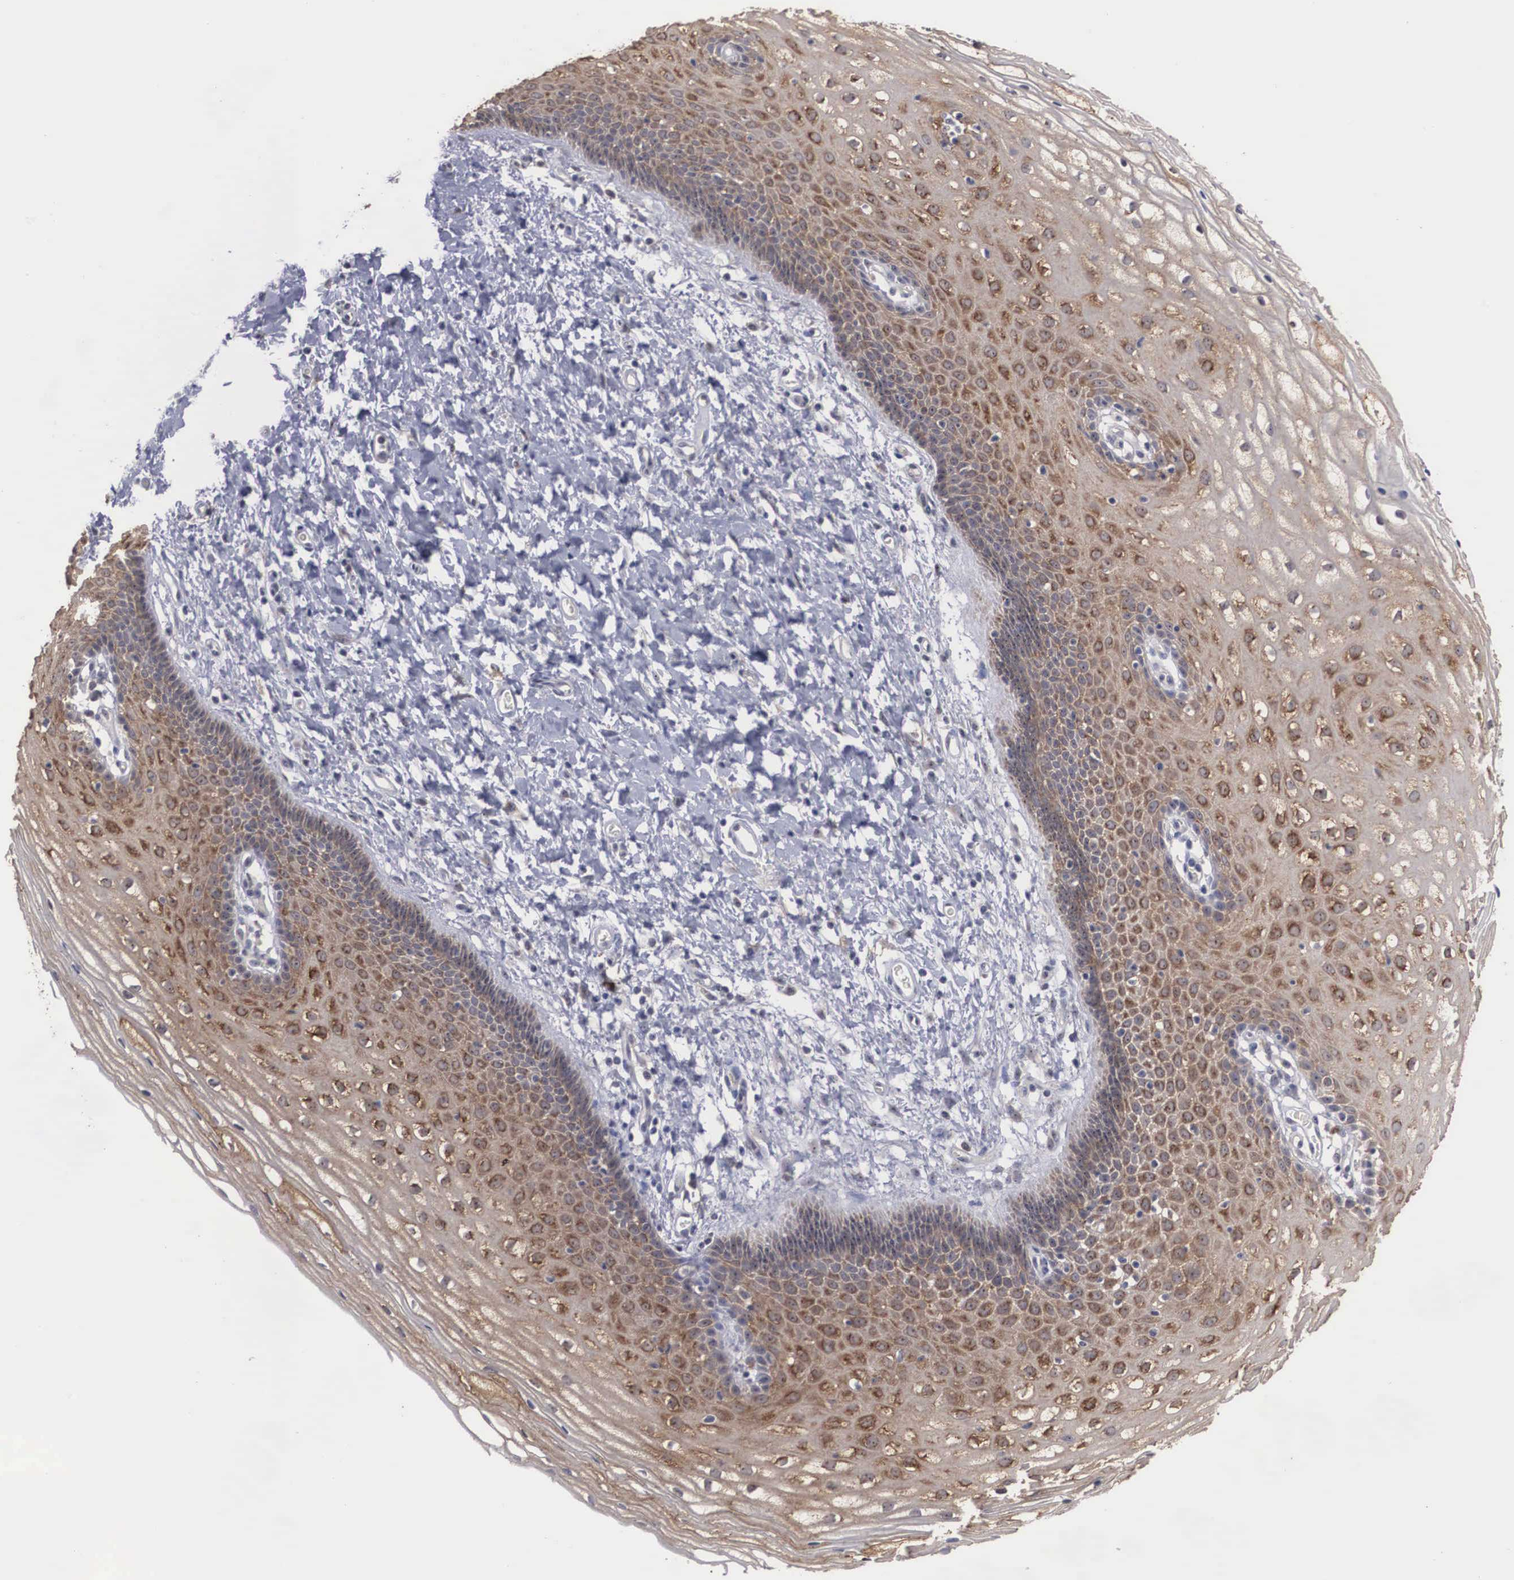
{"staining": {"intensity": "negative", "quantity": "none", "location": "none"}, "tissue": "cervix", "cell_type": "Glandular cells", "image_type": "normal", "snomed": [{"axis": "morphology", "description": "Normal tissue, NOS"}, {"axis": "topography", "description": "Cervix"}], "caption": "A histopathology image of human cervix is negative for staining in glandular cells.", "gene": "AMN", "patient": {"sex": "female", "age": 53}}